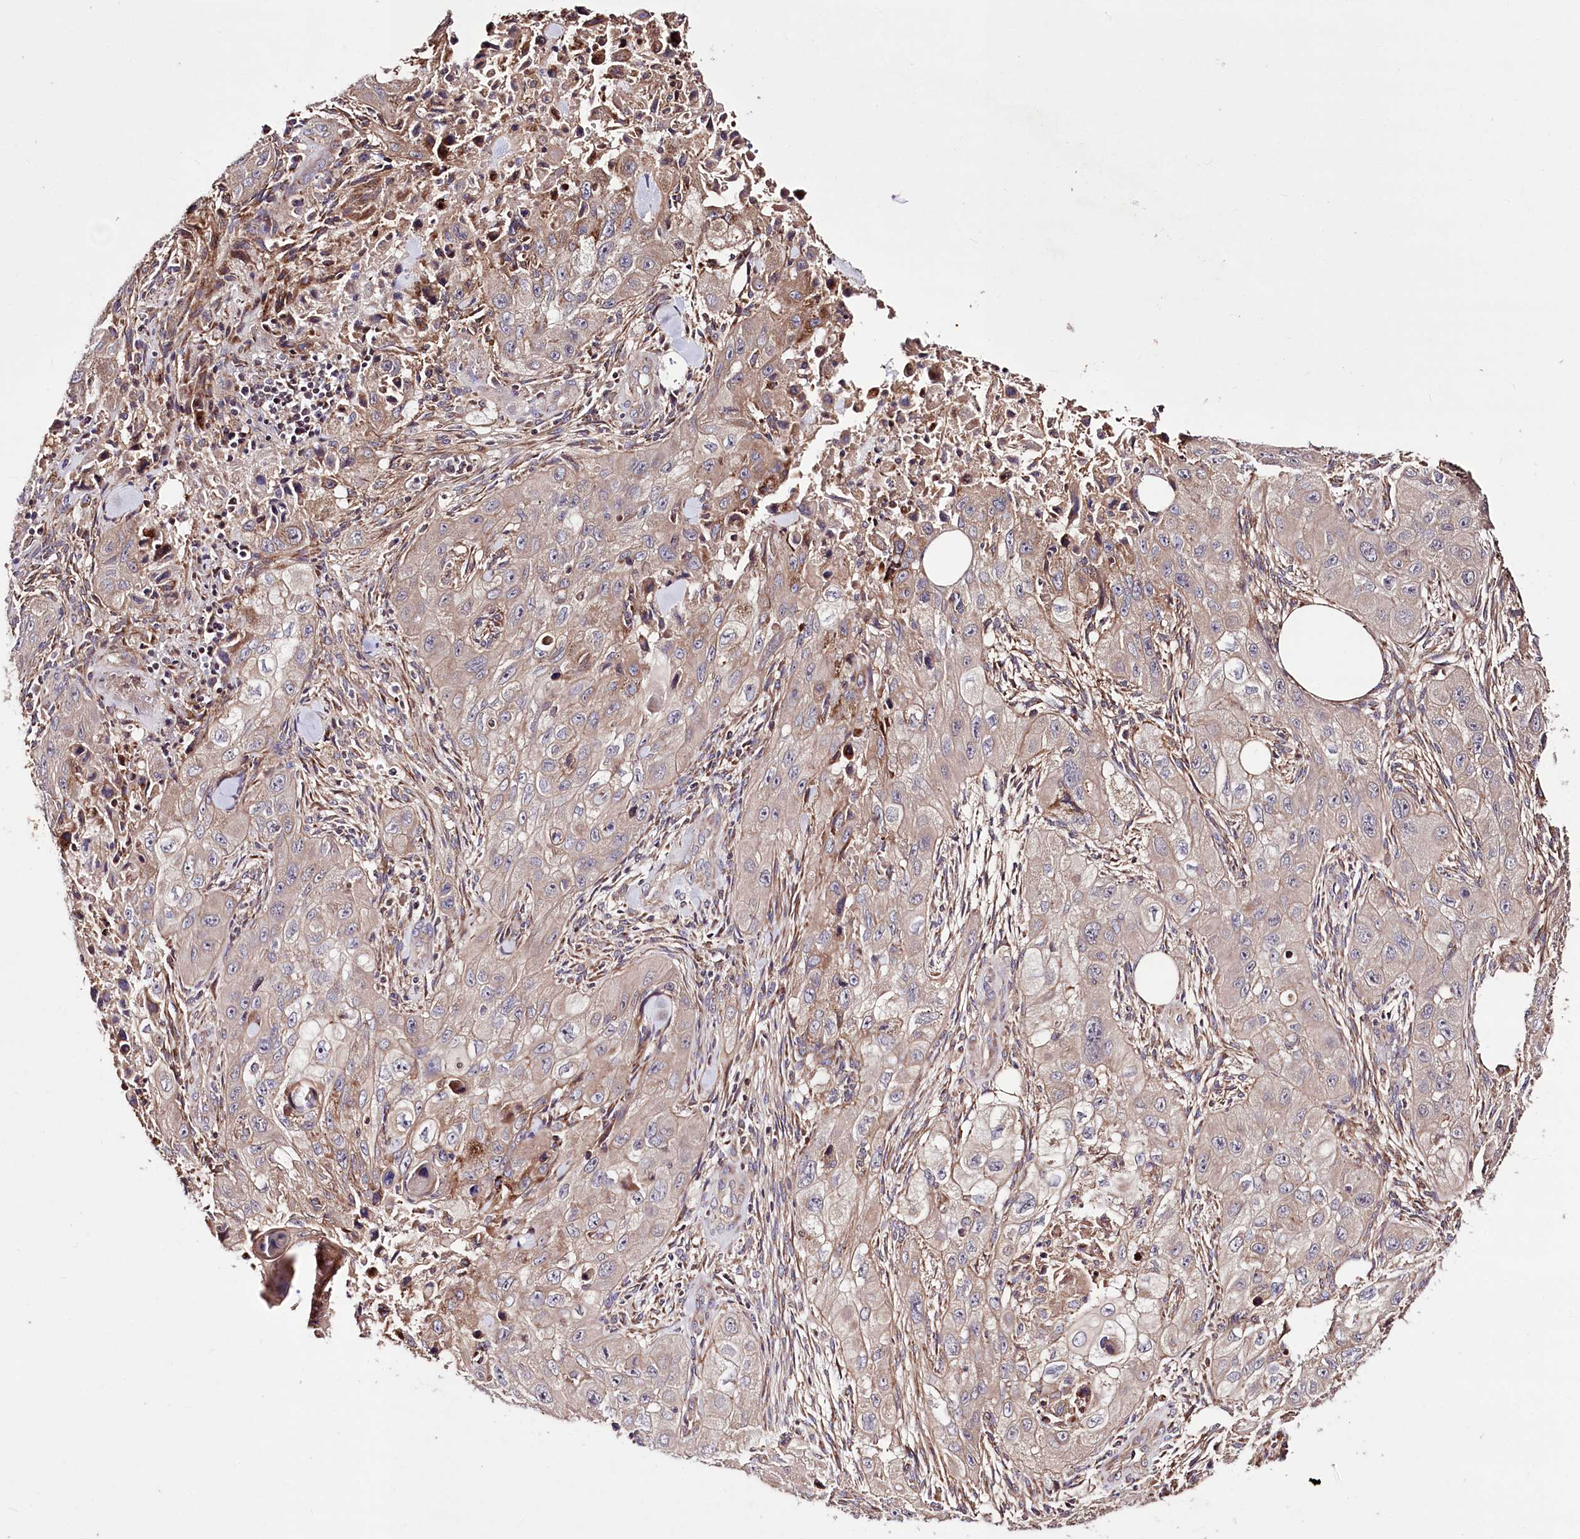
{"staining": {"intensity": "weak", "quantity": "<25%", "location": "cytoplasmic/membranous"}, "tissue": "skin cancer", "cell_type": "Tumor cells", "image_type": "cancer", "snomed": [{"axis": "morphology", "description": "Squamous cell carcinoma, NOS"}, {"axis": "topography", "description": "Skin"}, {"axis": "topography", "description": "Subcutis"}], "caption": "High power microscopy micrograph of an immunohistochemistry (IHC) micrograph of squamous cell carcinoma (skin), revealing no significant positivity in tumor cells.", "gene": "WWC1", "patient": {"sex": "male", "age": 73}}